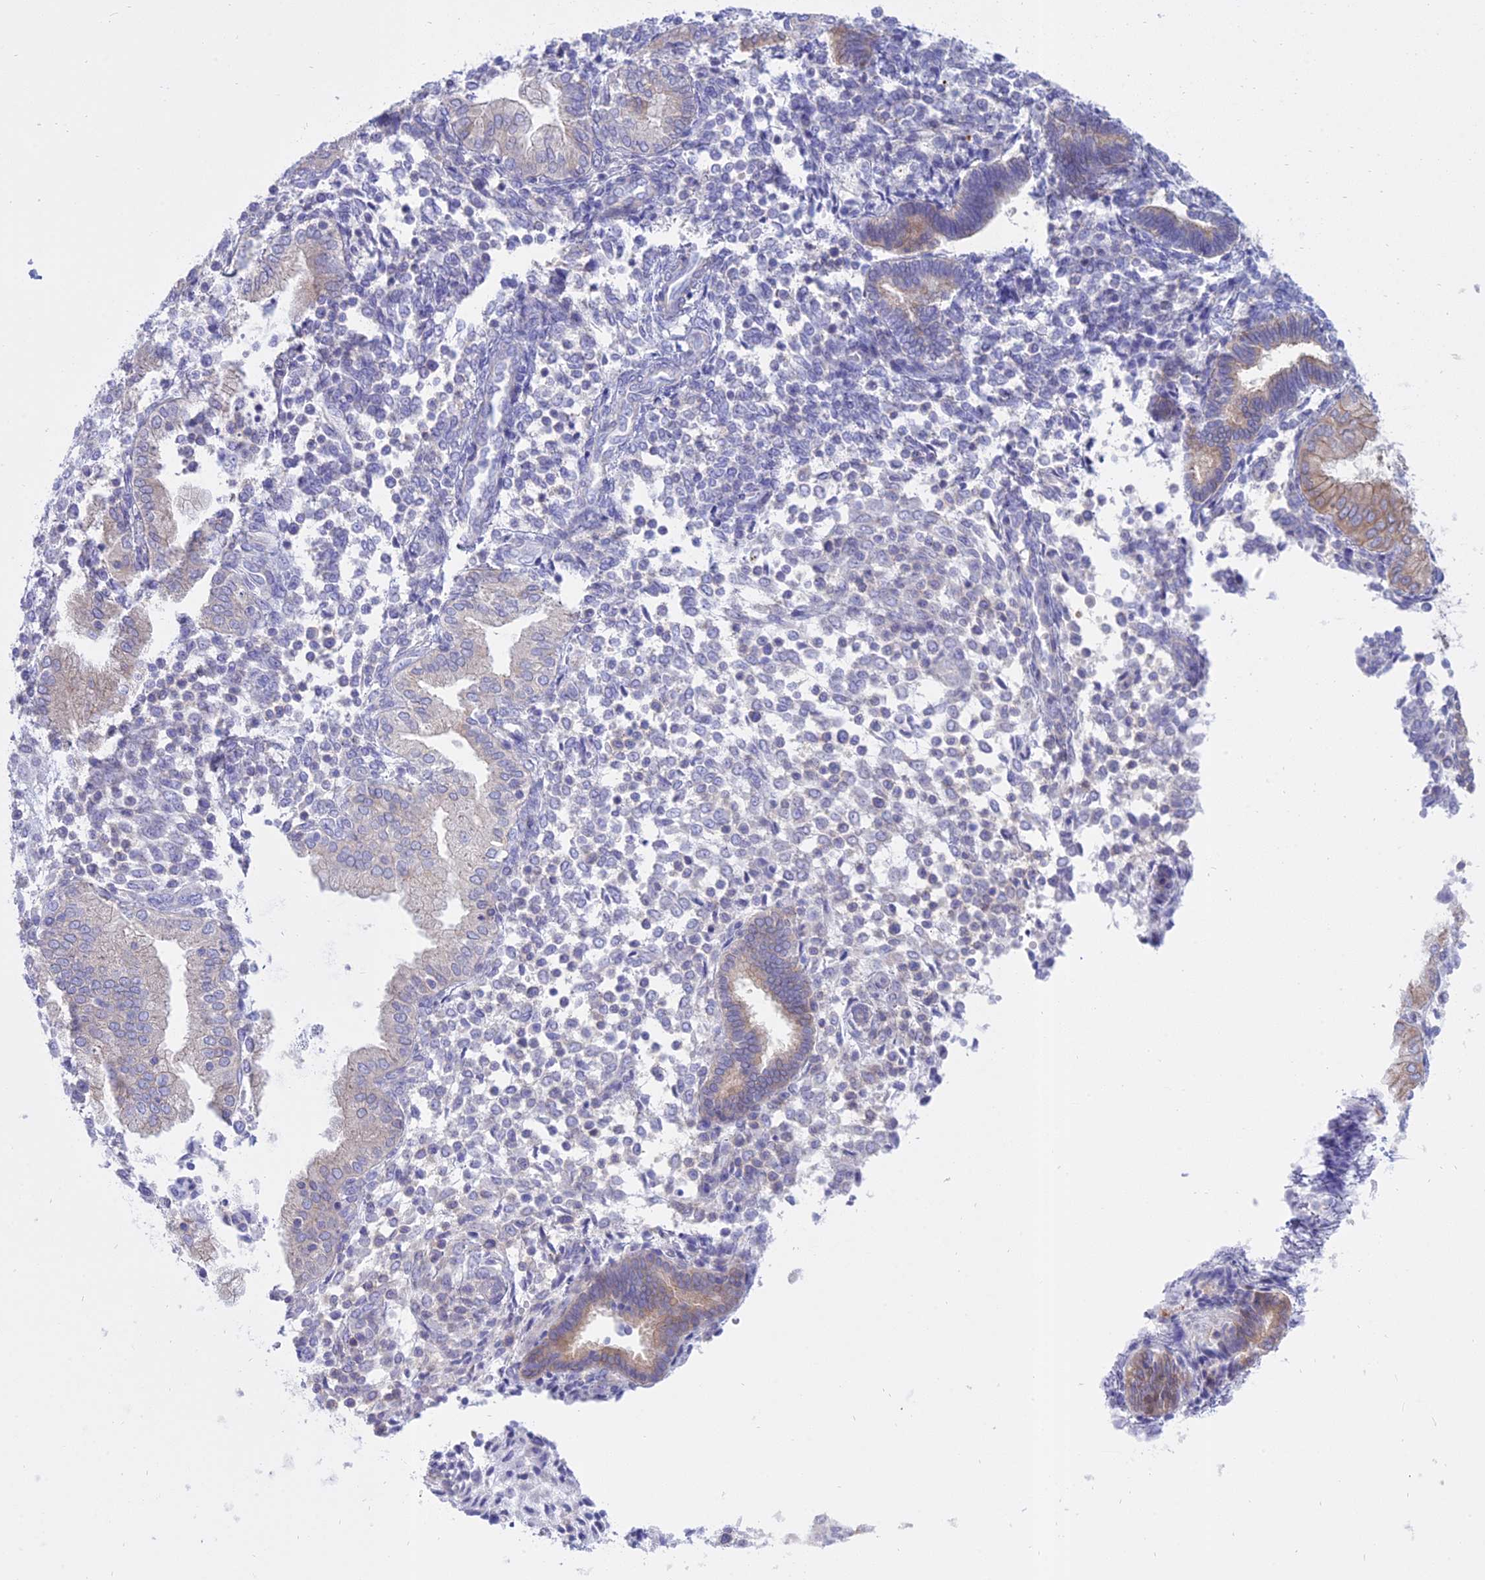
{"staining": {"intensity": "negative", "quantity": "none", "location": "none"}, "tissue": "endometrium", "cell_type": "Cells in endometrial stroma", "image_type": "normal", "snomed": [{"axis": "morphology", "description": "Normal tissue, NOS"}, {"axis": "topography", "description": "Endometrium"}], "caption": "The micrograph demonstrates no significant expression in cells in endometrial stroma of endometrium.", "gene": "AHCYL1", "patient": {"sex": "female", "age": 53}}